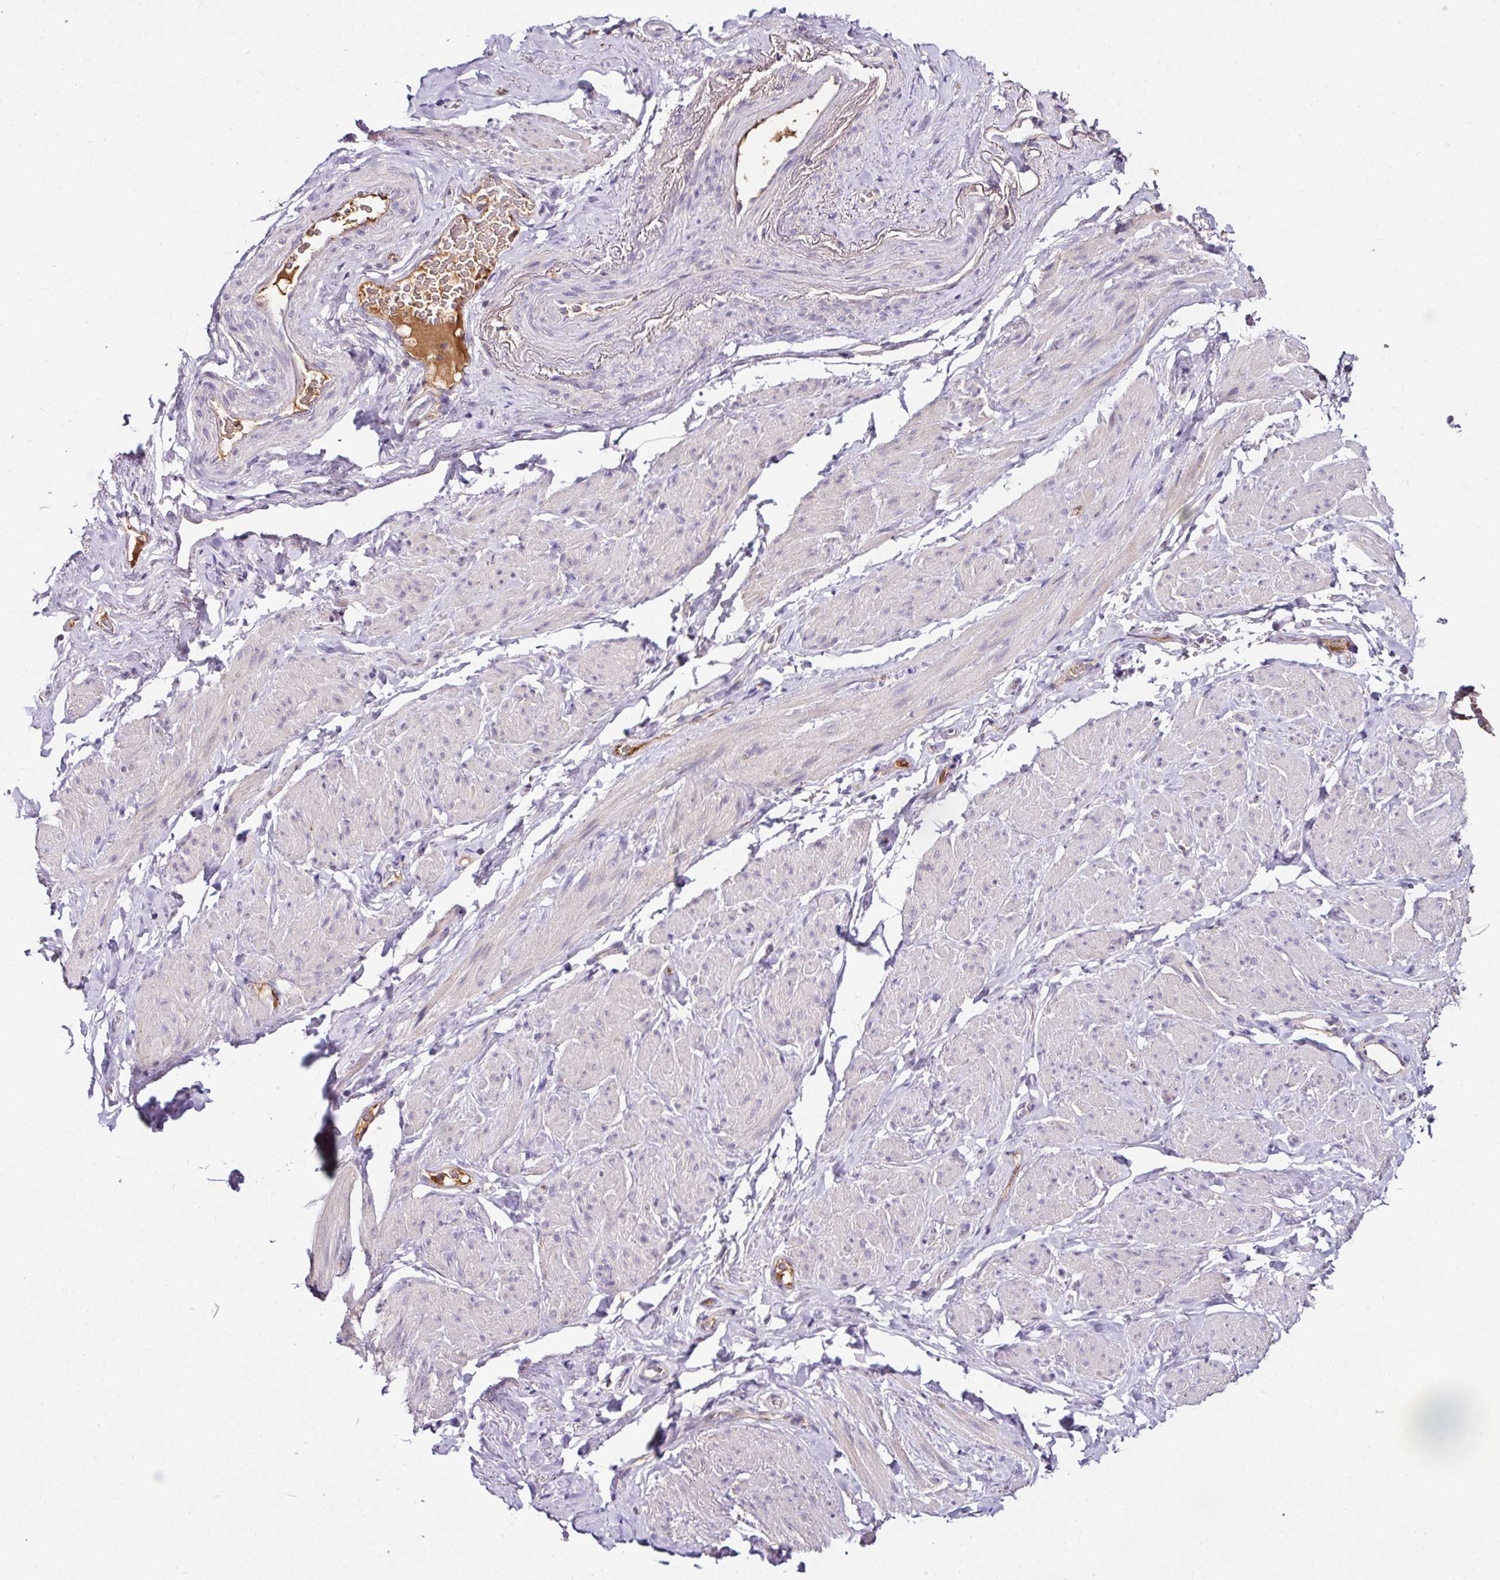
{"staining": {"intensity": "weak", "quantity": "25%-75%", "location": "cytoplasmic/membranous"}, "tissue": "smooth muscle", "cell_type": "Smooth muscle cells", "image_type": "normal", "snomed": [{"axis": "morphology", "description": "Normal tissue, NOS"}, {"axis": "topography", "description": "Smooth muscle"}, {"axis": "topography", "description": "Peripheral nerve tissue"}], "caption": "Immunohistochemistry (DAB (3,3'-diaminobenzidine)) staining of benign smooth muscle displays weak cytoplasmic/membranous protein expression in about 25%-75% of smooth muscle cells.", "gene": "CPD", "patient": {"sex": "male", "age": 69}}